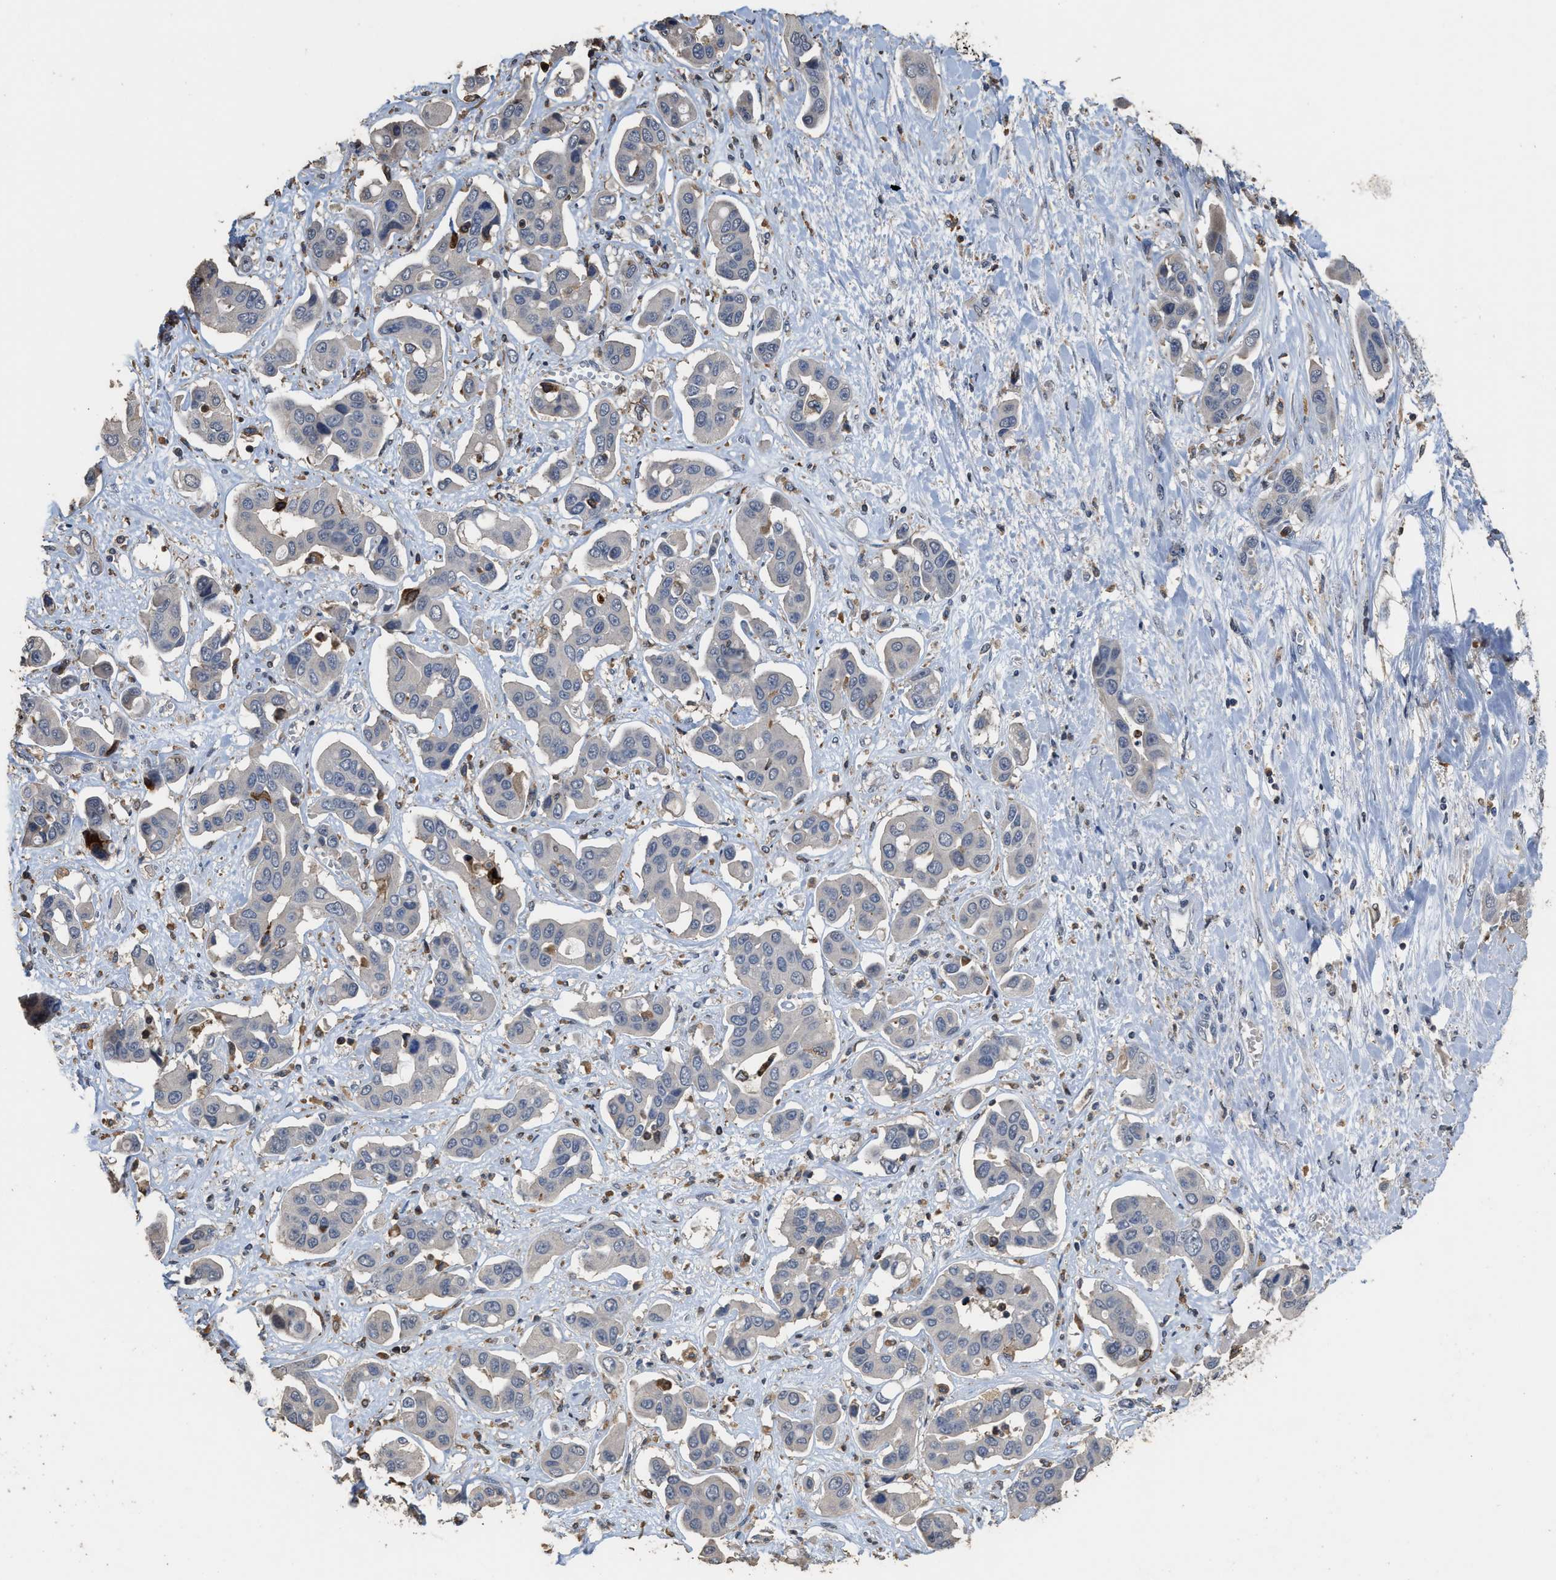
{"staining": {"intensity": "negative", "quantity": "none", "location": "none"}, "tissue": "liver cancer", "cell_type": "Tumor cells", "image_type": "cancer", "snomed": [{"axis": "morphology", "description": "Cholangiocarcinoma"}, {"axis": "topography", "description": "Liver"}], "caption": "Protein analysis of cholangiocarcinoma (liver) shows no significant positivity in tumor cells.", "gene": "TDRKH", "patient": {"sex": "female", "age": 52}}